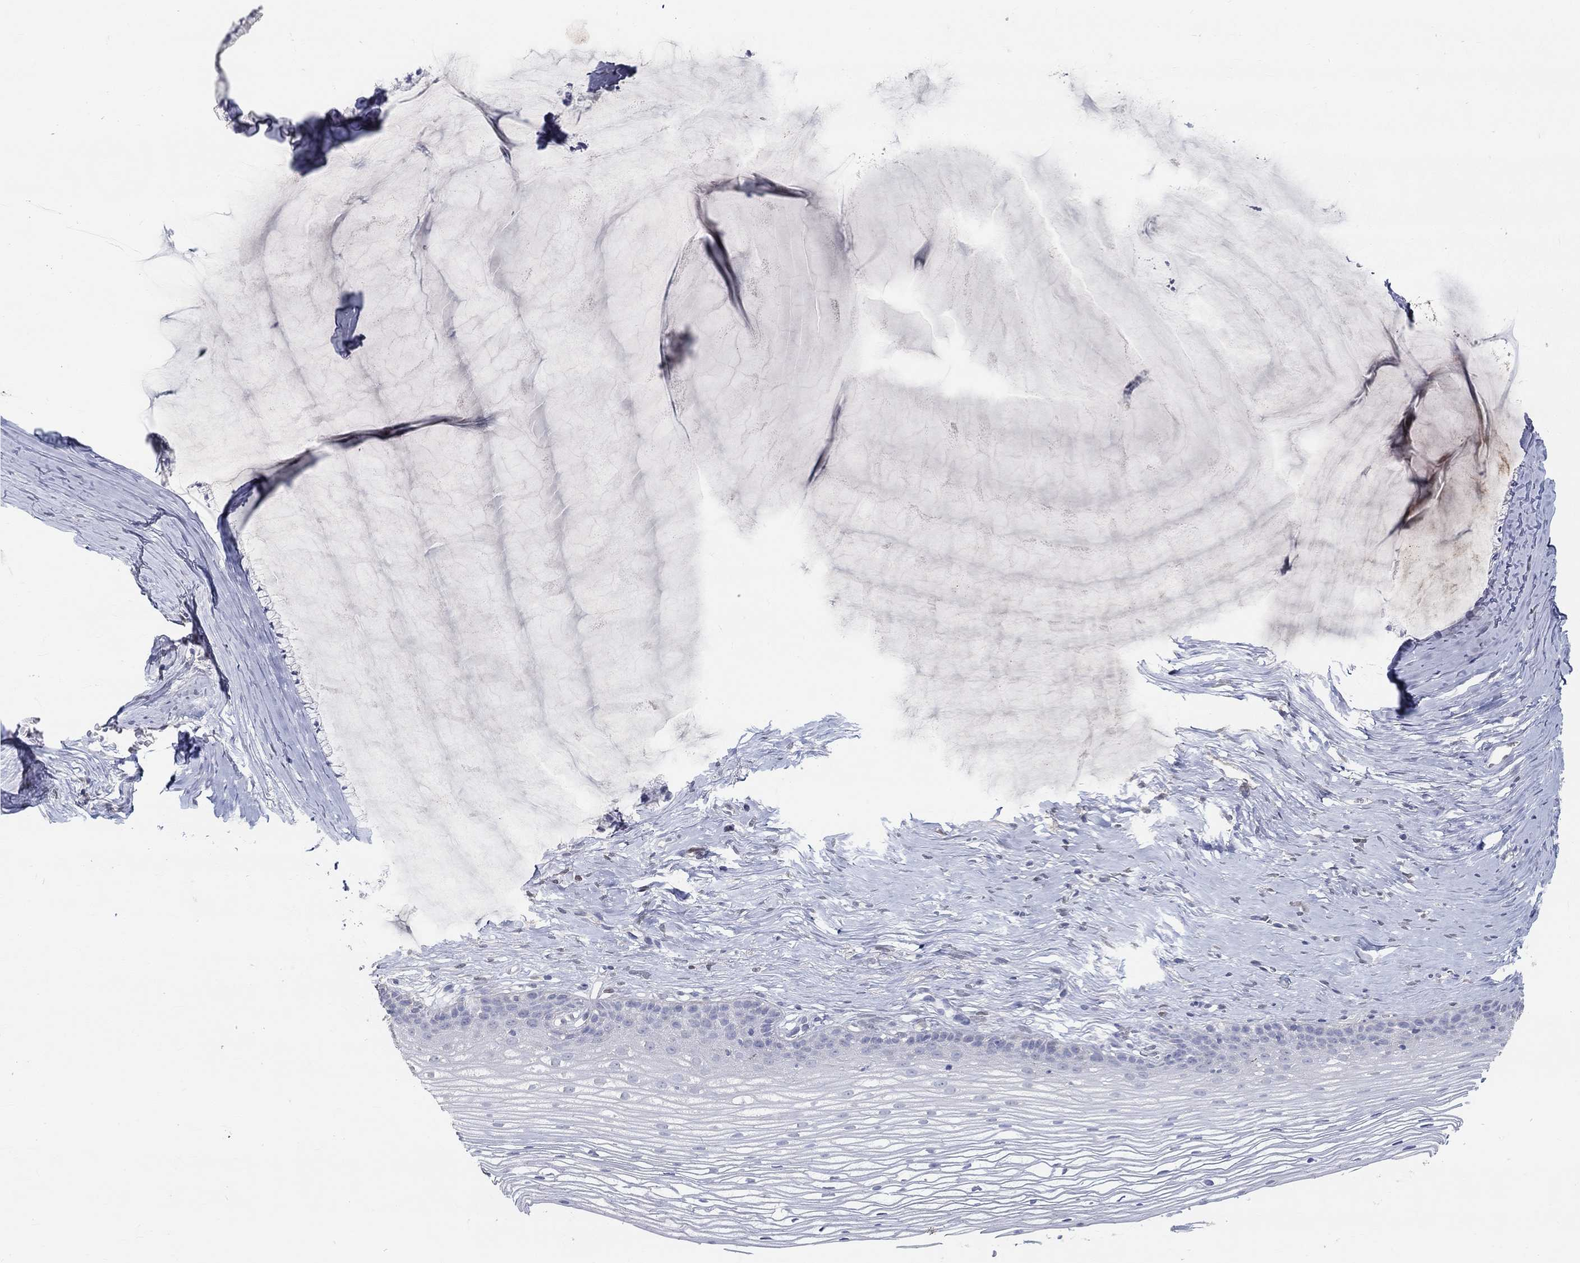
{"staining": {"intensity": "negative", "quantity": "none", "location": "none"}, "tissue": "cervix", "cell_type": "Squamous epithelial cells", "image_type": "normal", "snomed": [{"axis": "morphology", "description": "Normal tissue, NOS"}, {"axis": "topography", "description": "Cervix"}], "caption": "Immunohistochemical staining of normal human cervix demonstrates no significant positivity in squamous epithelial cells.", "gene": "FGF2", "patient": {"sex": "female", "age": 40}}